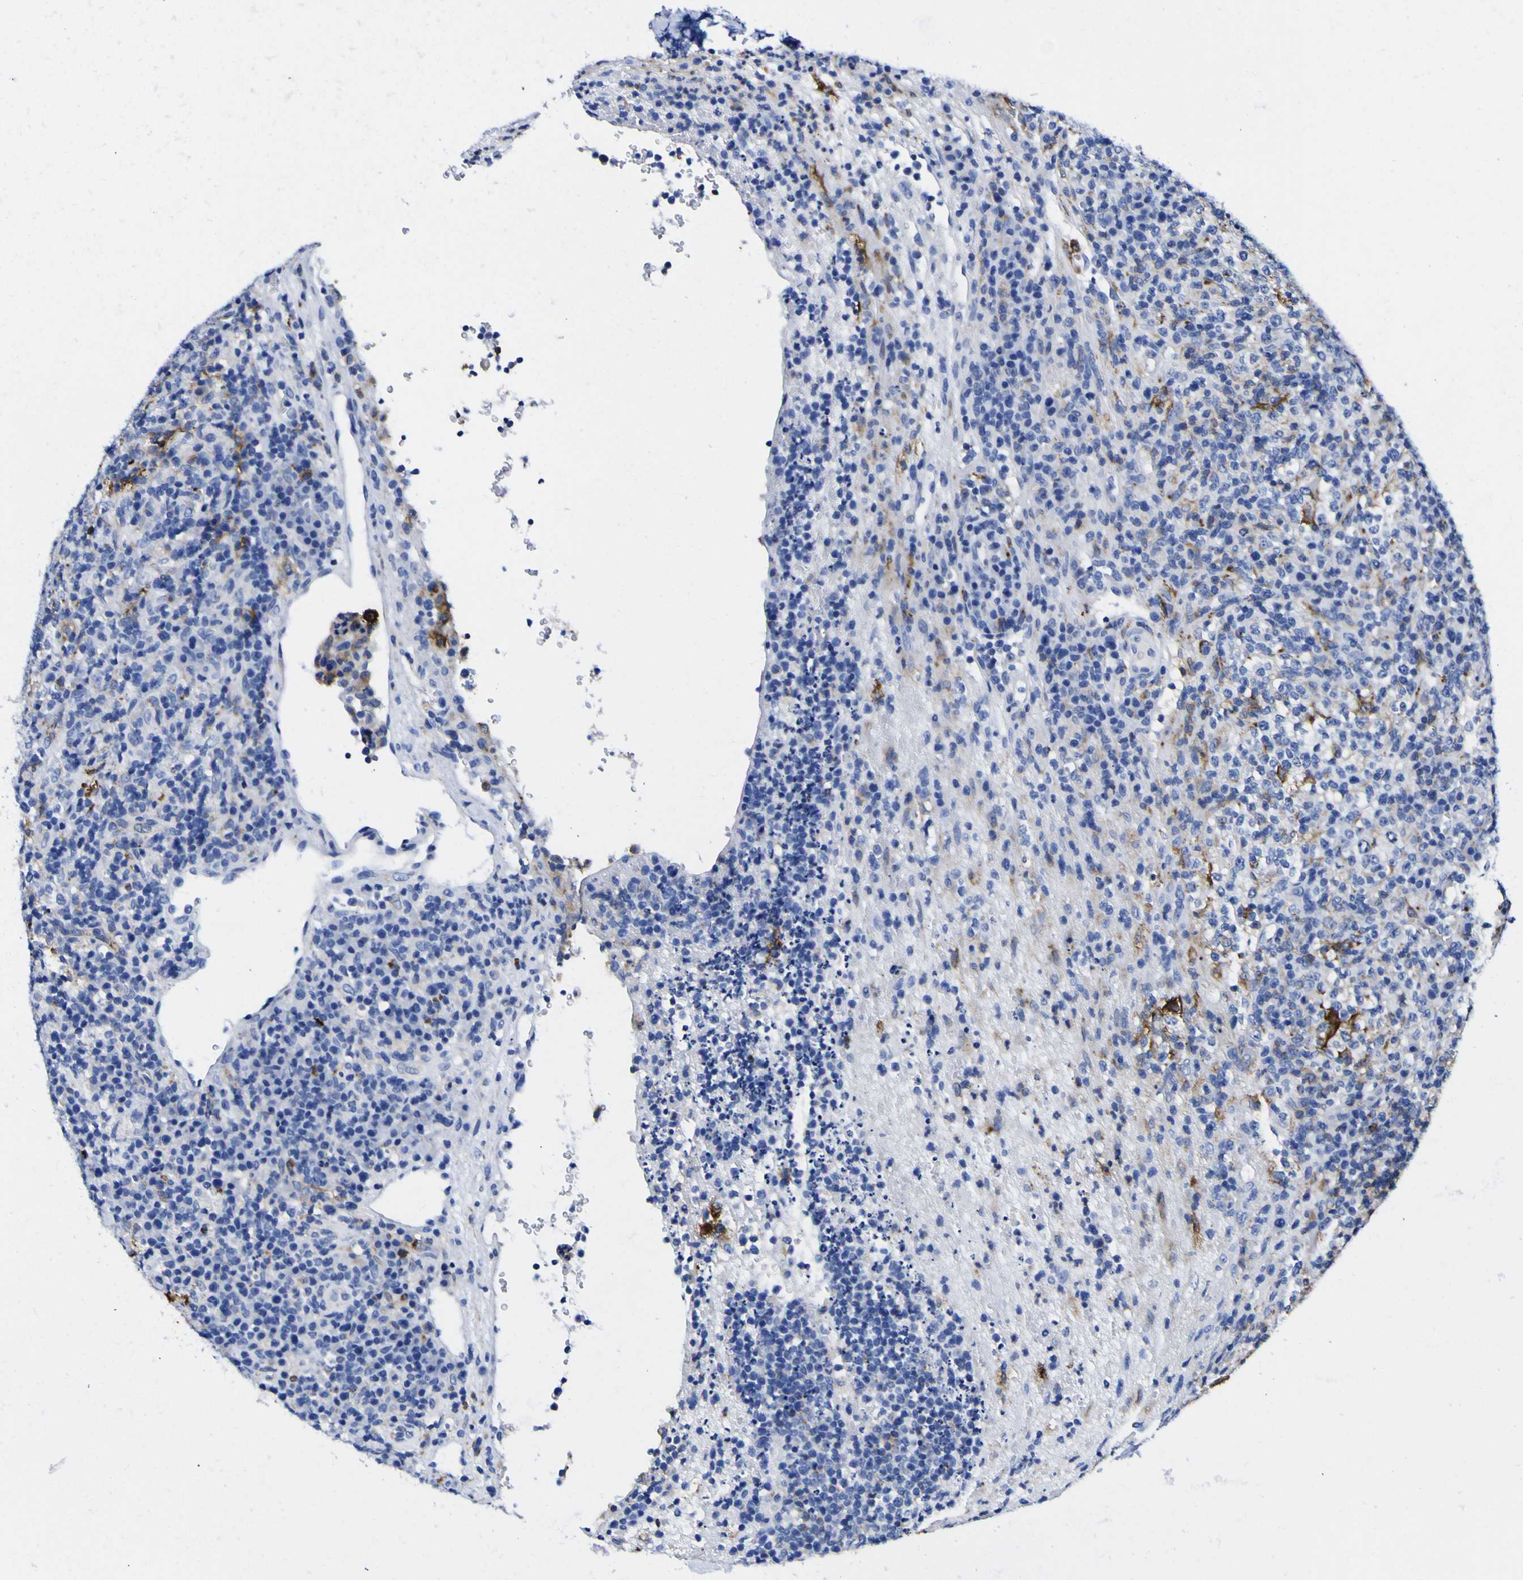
{"staining": {"intensity": "strong", "quantity": "25%-75%", "location": "cytoplasmic/membranous"}, "tissue": "lymphoma", "cell_type": "Tumor cells", "image_type": "cancer", "snomed": [{"axis": "morphology", "description": "Malignant lymphoma, non-Hodgkin's type, High grade"}, {"axis": "topography", "description": "Lymph node"}], "caption": "Protein analysis of malignant lymphoma, non-Hodgkin's type (high-grade) tissue demonstrates strong cytoplasmic/membranous positivity in approximately 25%-75% of tumor cells. (brown staining indicates protein expression, while blue staining denotes nuclei).", "gene": "HLA-DQA1", "patient": {"sex": "female", "age": 76}}